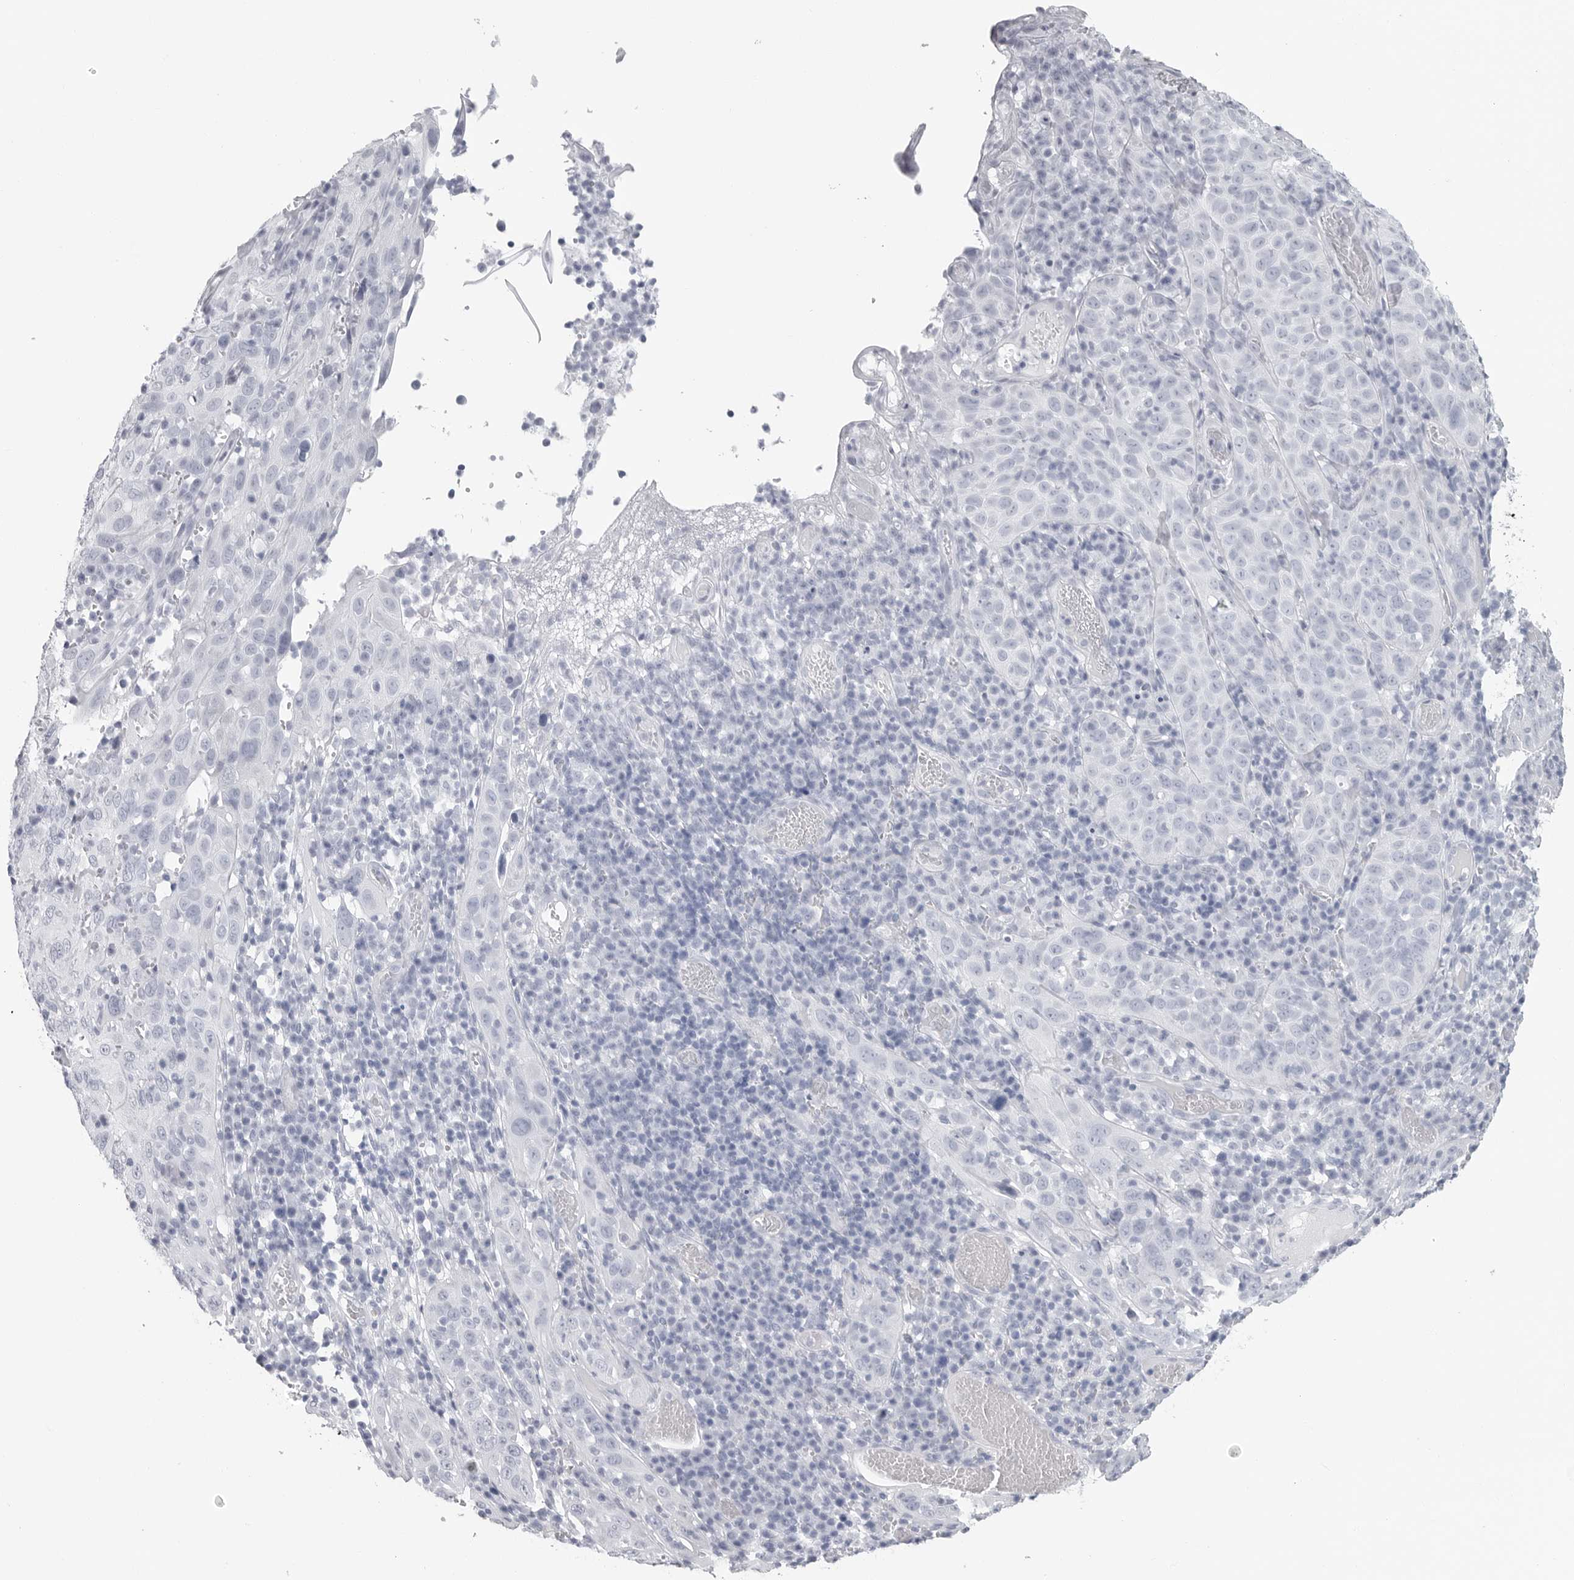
{"staining": {"intensity": "negative", "quantity": "none", "location": "none"}, "tissue": "cervical cancer", "cell_type": "Tumor cells", "image_type": "cancer", "snomed": [{"axis": "morphology", "description": "Squamous cell carcinoma, NOS"}, {"axis": "topography", "description": "Cervix"}], "caption": "Immunohistochemical staining of human squamous cell carcinoma (cervical) exhibits no significant staining in tumor cells.", "gene": "CSH1", "patient": {"sex": "female", "age": 46}}